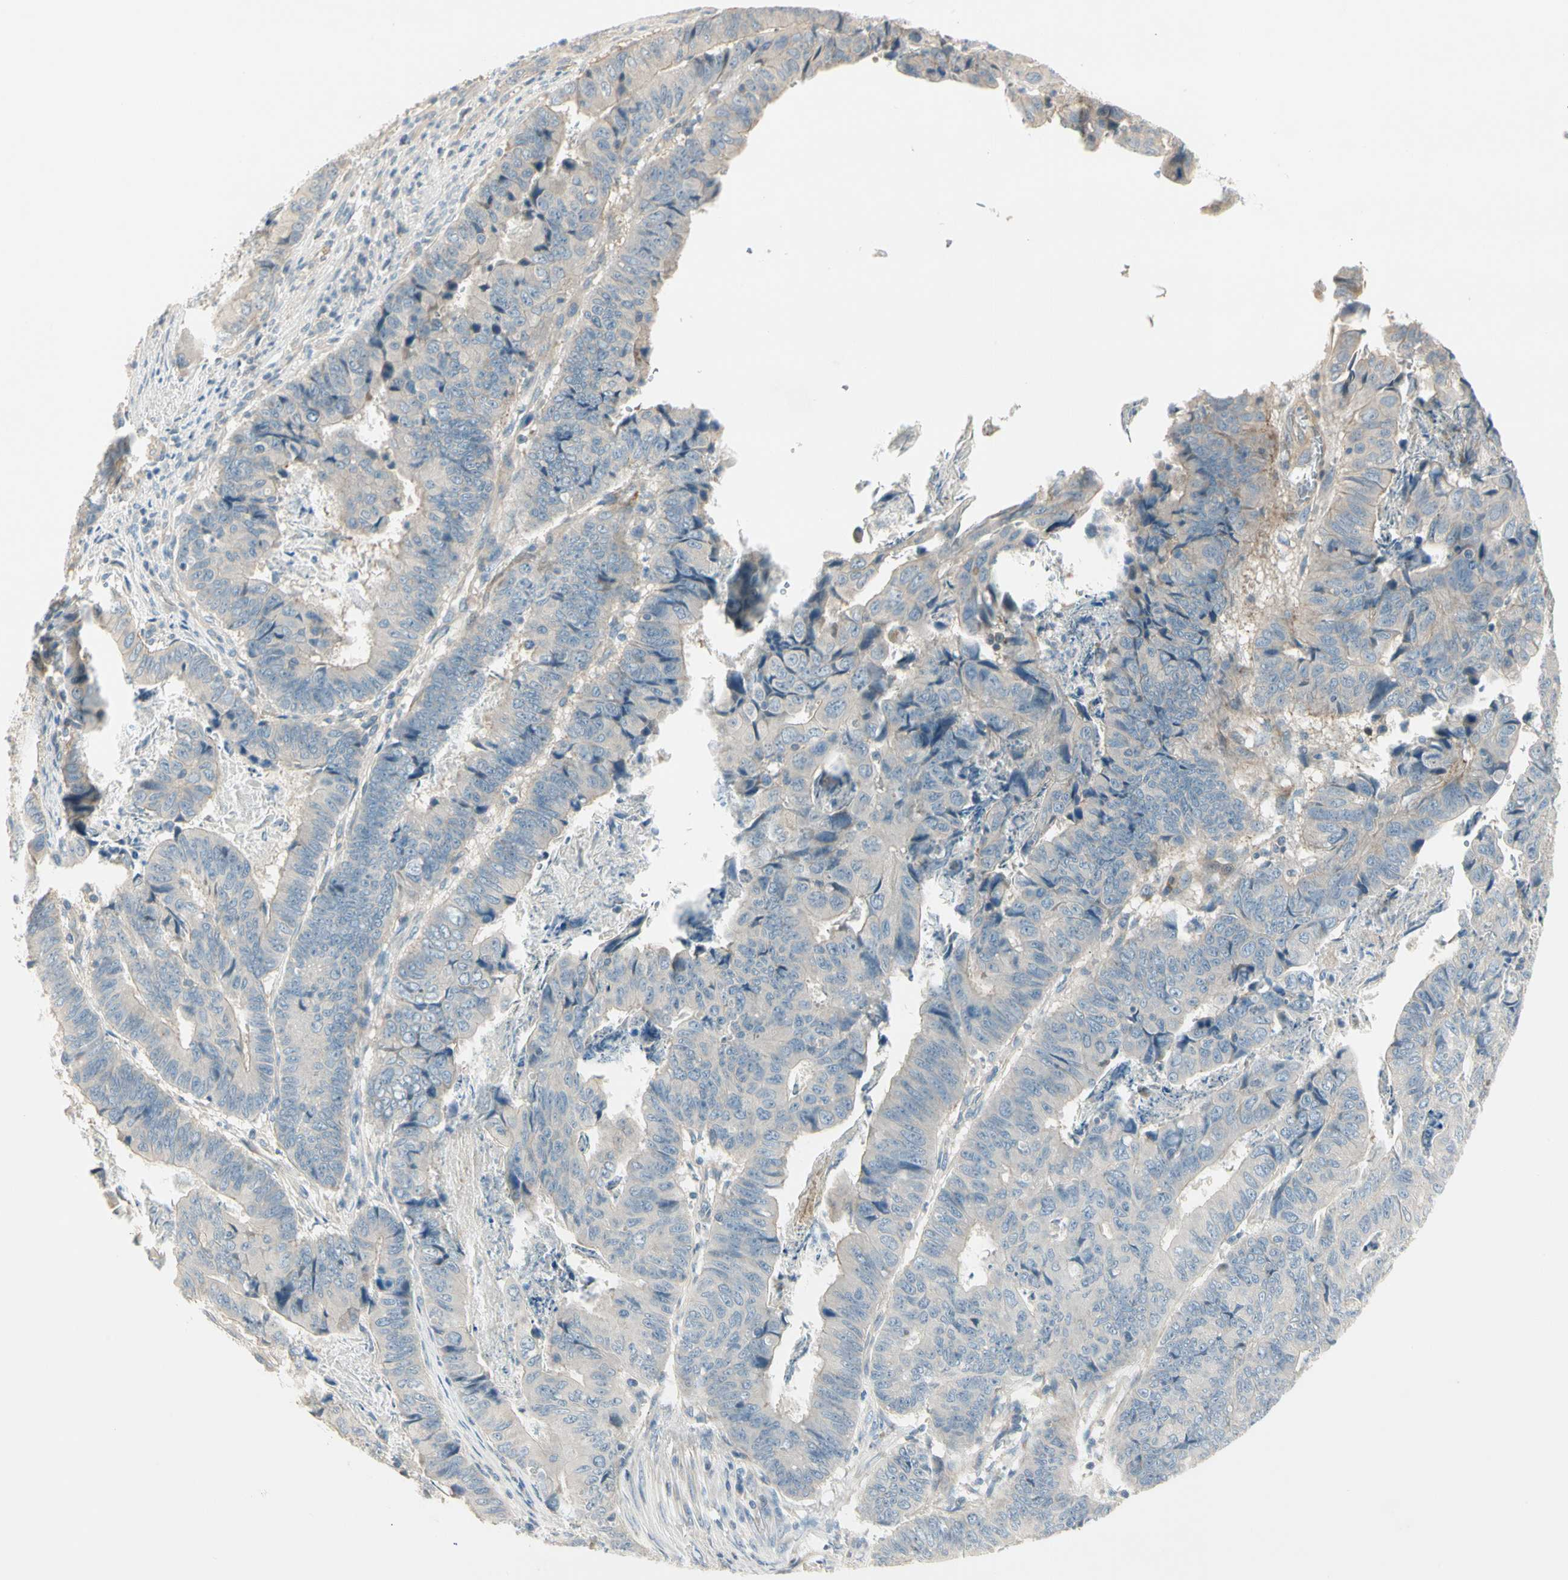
{"staining": {"intensity": "negative", "quantity": "none", "location": "none"}, "tissue": "stomach cancer", "cell_type": "Tumor cells", "image_type": "cancer", "snomed": [{"axis": "morphology", "description": "Adenocarcinoma, NOS"}, {"axis": "topography", "description": "Stomach, lower"}], "caption": "This is an IHC histopathology image of human stomach adenocarcinoma. There is no positivity in tumor cells.", "gene": "ADGRA3", "patient": {"sex": "male", "age": 77}}